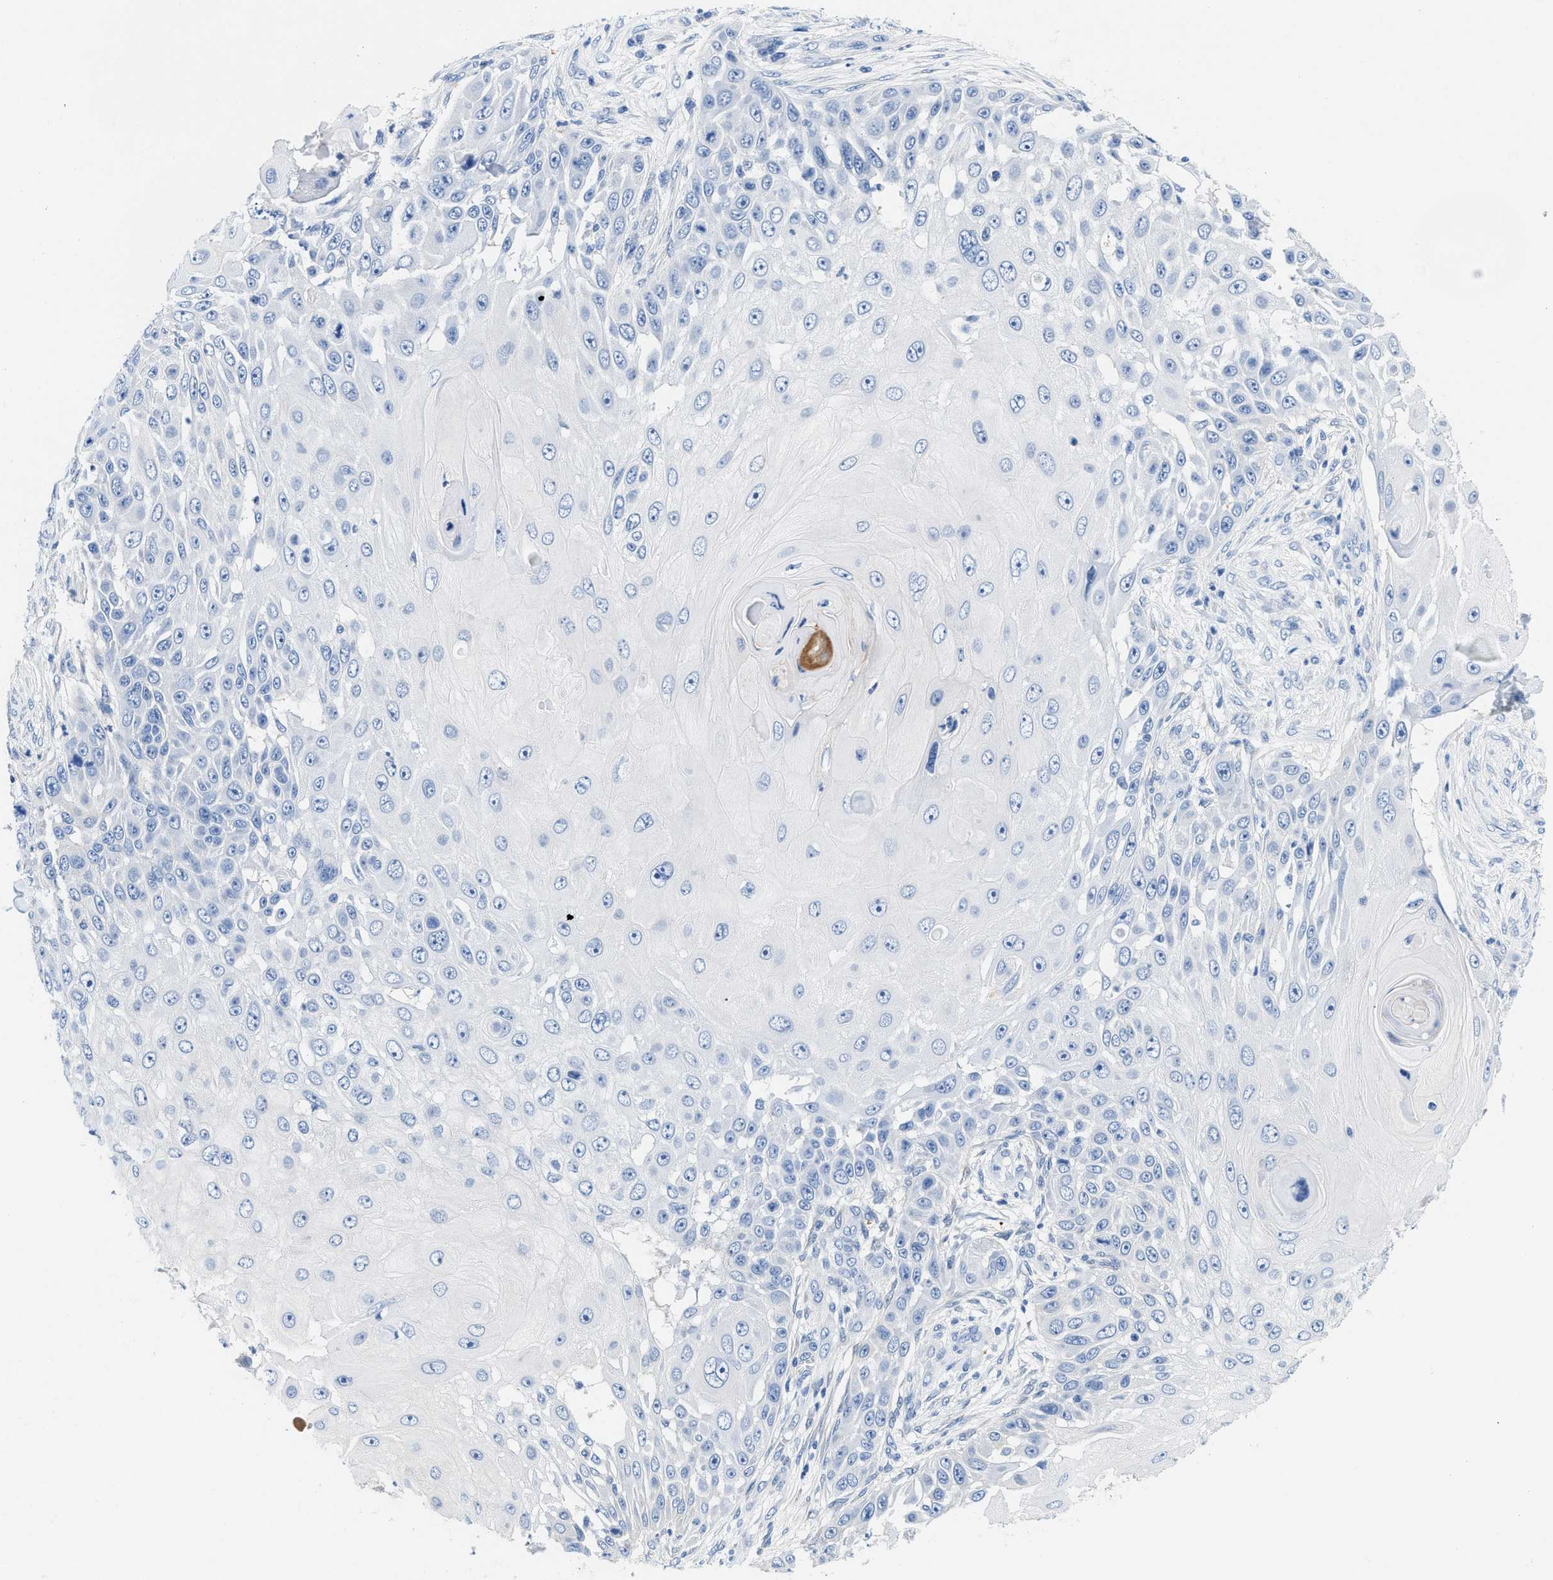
{"staining": {"intensity": "negative", "quantity": "none", "location": "none"}, "tissue": "skin cancer", "cell_type": "Tumor cells", "image_type": "cancer", "snomed": [{"axis": "morphology", "description": "Squamous cell carcinoma, NOS"}, {"axis": "topography", "description": "Skin"}], "caption": "Immunohistochemical staining of skin cancer (squamous cell carcinoma) exhibits no significant positivity in tumor cells. (DAB (3,3'-diaminobenzidine) immunohistochemistry (IHC), high magnification).", "gene": "BPGM", "patient": {"sex": "female", "age": 44}}